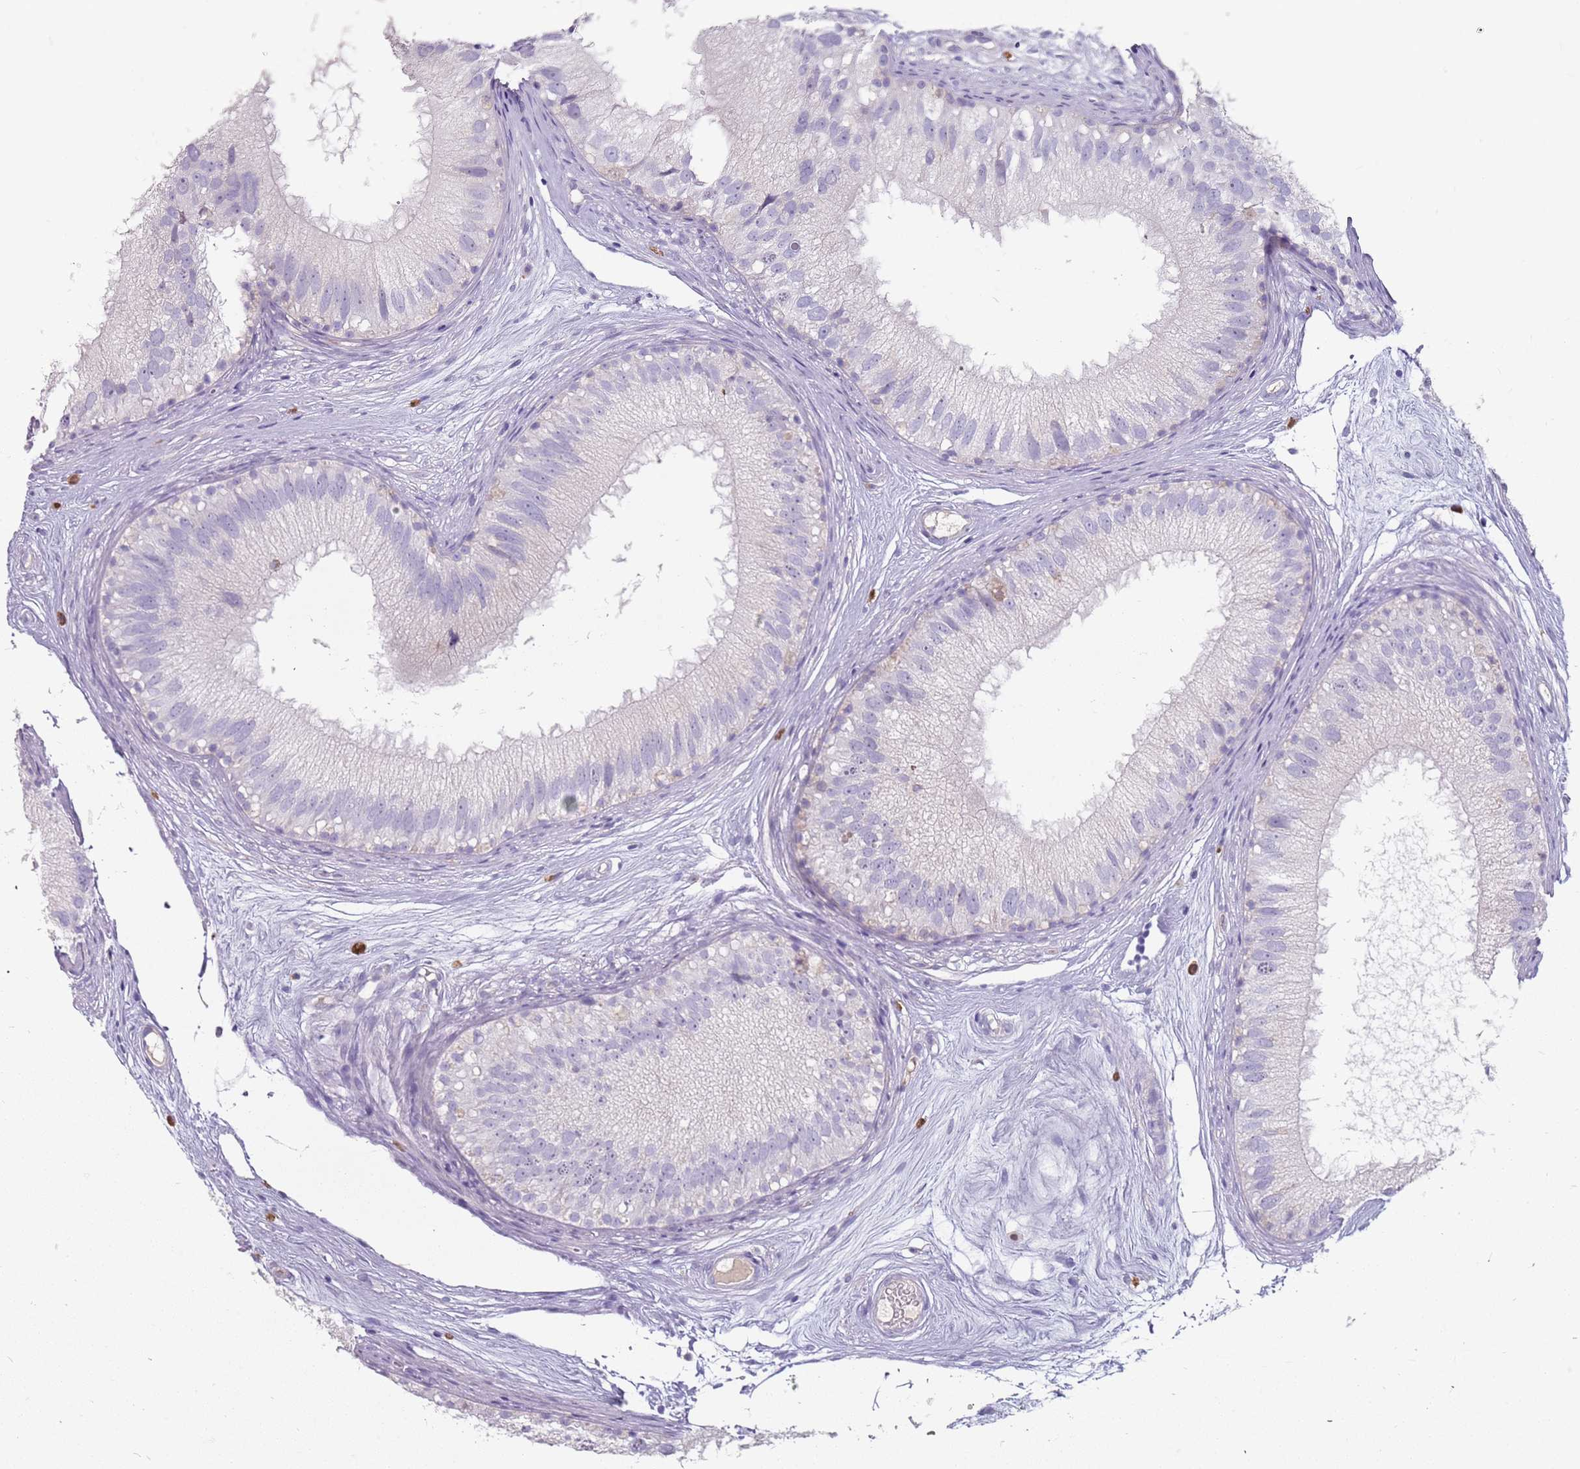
{"staining": {"intensity": "negative", "quantity": "none", "location": "none"}, "tissue": "epididymis", "cell_type": "Glandular cells", "image_type": "normal", "snomed": [{"axis": "morphology", "description": "Normal tissue, NOS"}, {"axis": "topography", "description": "Epididymis"}], "caption": "IHC of normal human epididymis reveals no positivity in glandular cells.", "gene": "DDX4", "patient": {"sex": "male", "age": 77}}